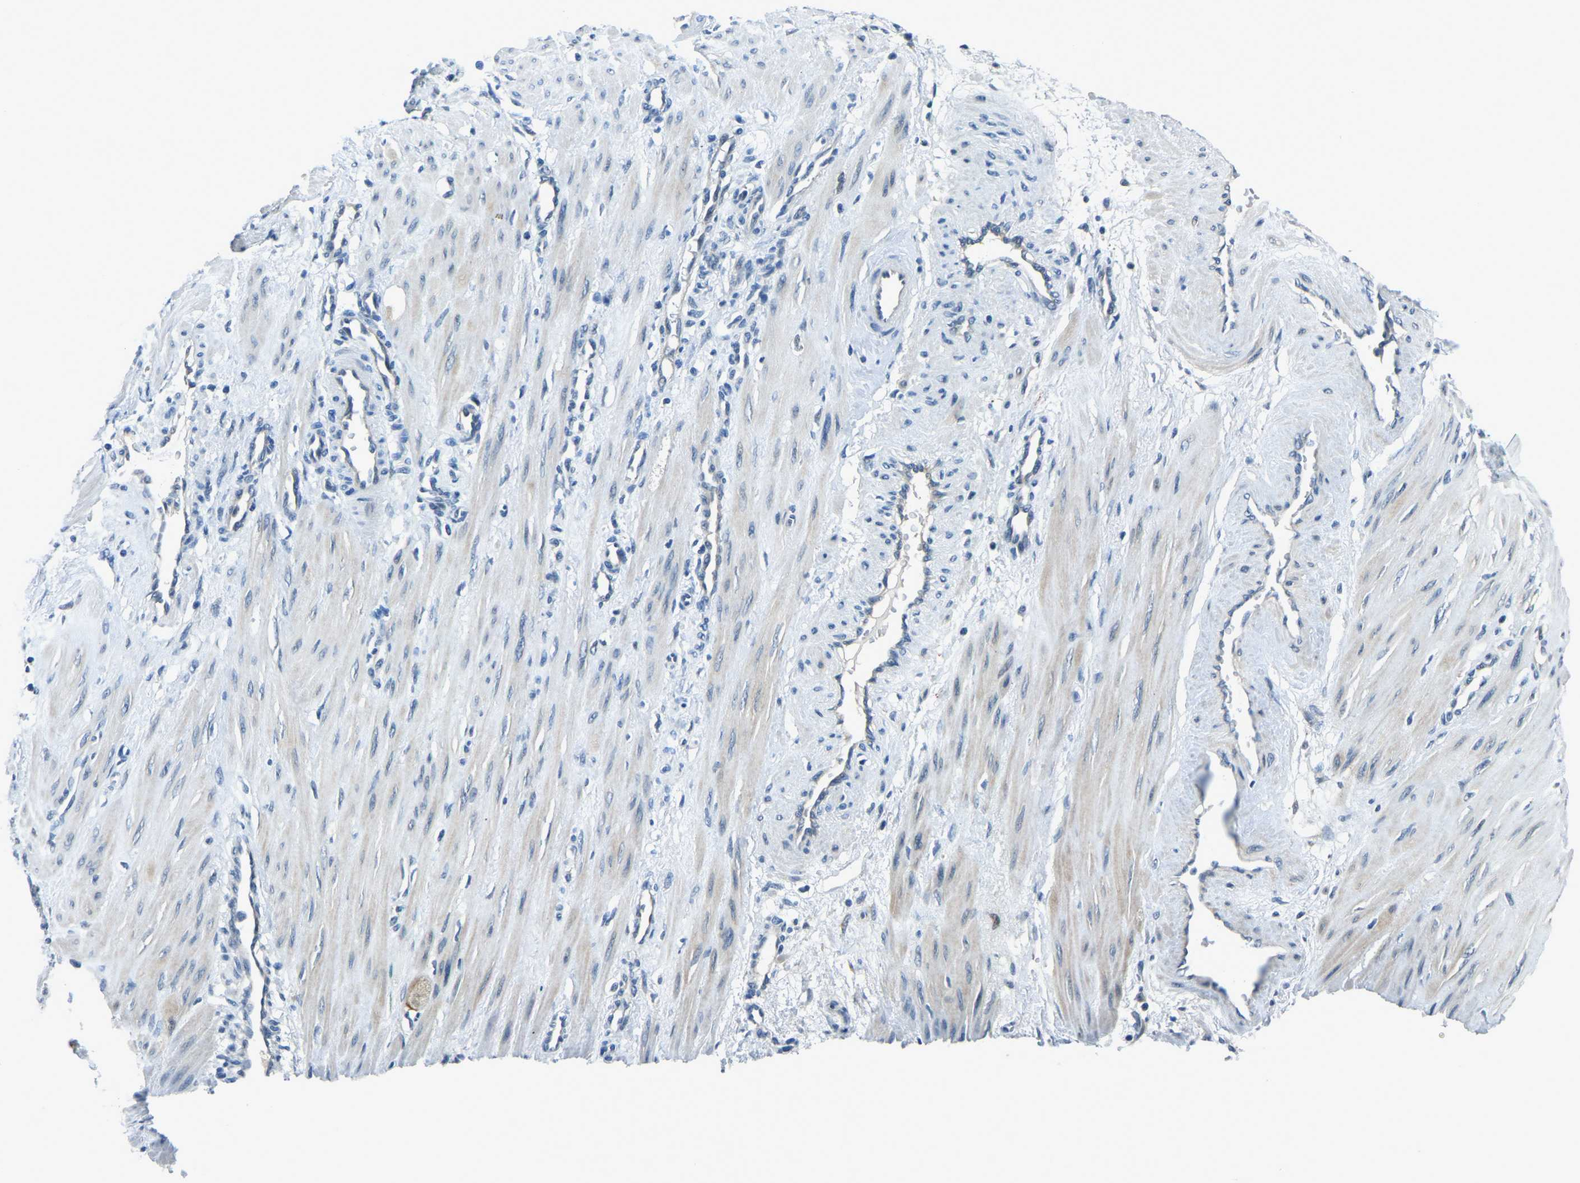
{"staining": {"intensity": "weak", "quantity": "<25%", "location": "cytoplasmic/membranous"}, "tissue": "smooth muscle", "cell_type": "Smooth muscle cells", "image_type": "normal", "snomed": [{"axis": "morphology", "description": "Normal tissue, NOS"}, {"axis": "topography", "description": "Endometrium"}], "caption": "There is no significant positivity in smooth muscle cells of smooth muscle. (Brightfield microscopy of DAB IHC at high magnification).", "gene": "RRP1", "patient": {"sex": "female", "age": 33}}